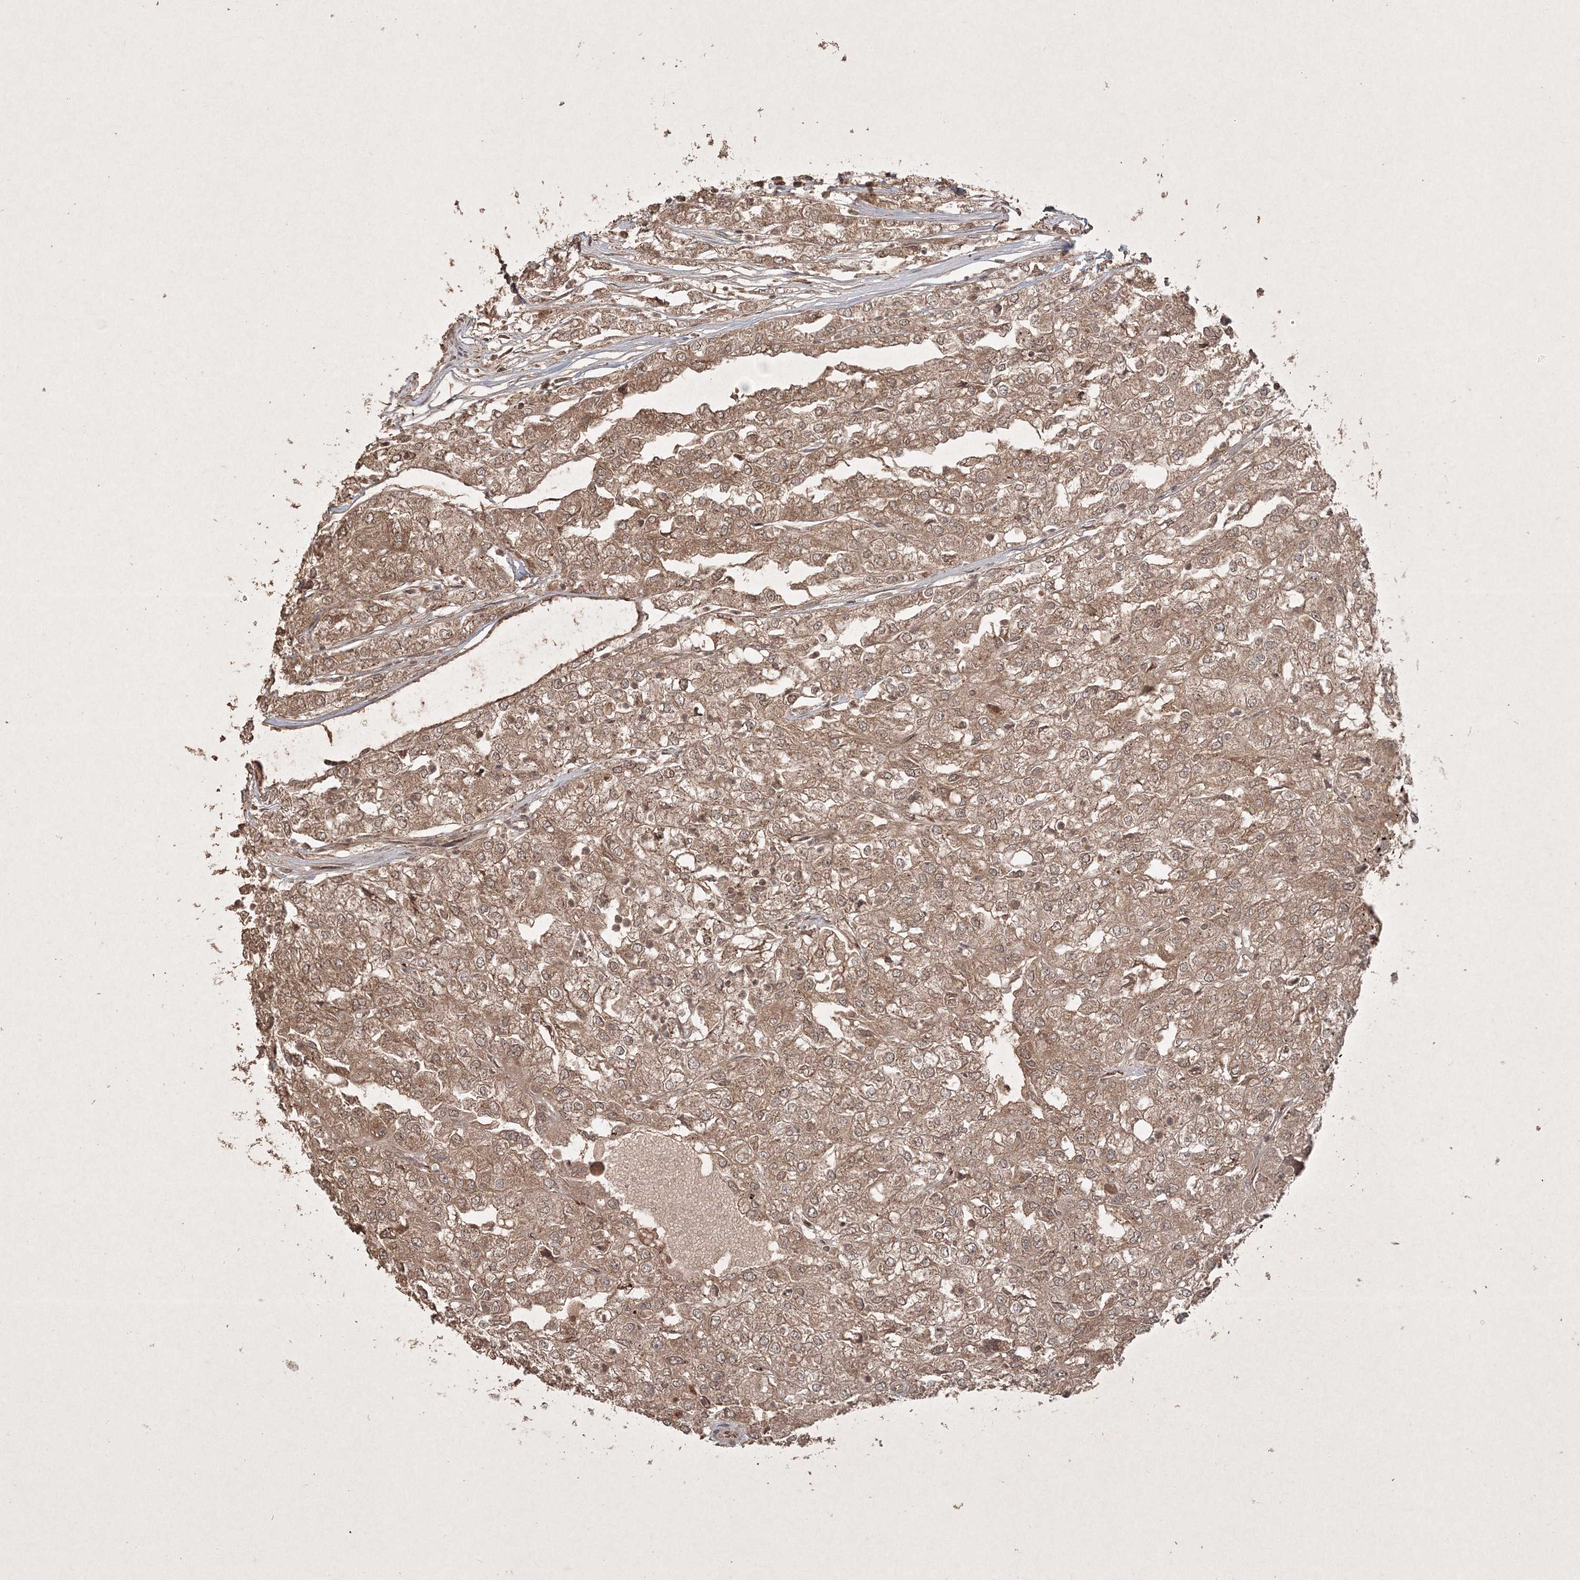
{"staining": {"intensity": "moderate", "quantity": ">75%", "location": "cytoplasmic/membranous"}, "tissue": "renal cancer", "cell_type": "Tumor cells", "image_type": "cancer", "snomed": [{"axis": "morphology", "description": "Adenocarcinoma, NOS"}, {"axis": "topography", "description": "Kidney"}], "caption": "Human adenocarcinoma (renal) stained with a brown dye displays moderate cytoplasmic/membranous positive staining in approximately >75% of tumor cells.", "gene": "PELI3", "patient": {"sex": "female", "age": 54}}